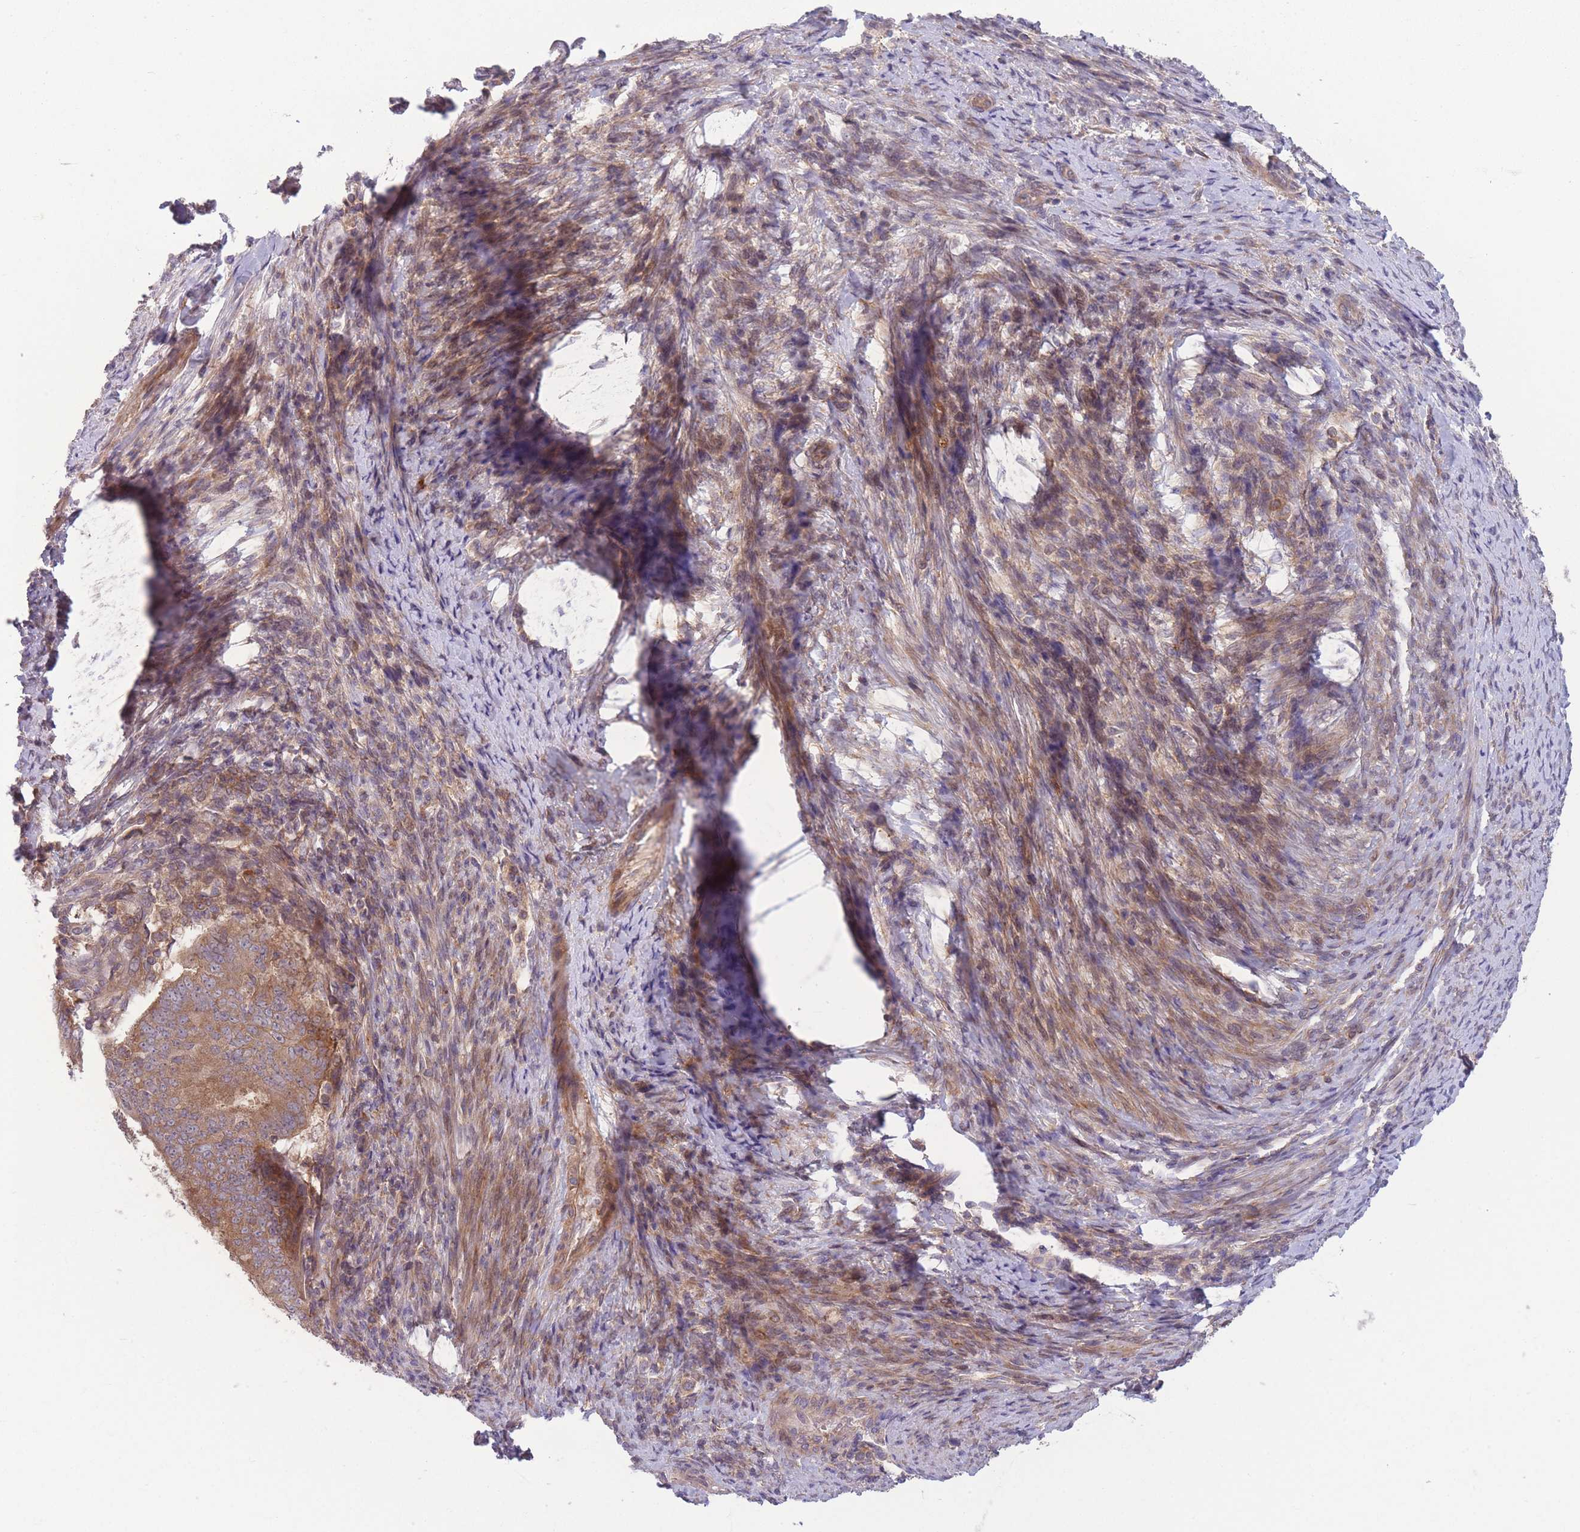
{"staining": {"intensity": "moderate", "quantity": ">75%", "location": "cytoplasmic/membranous"}, "tissue": "endometrial cancer", "cell_type": "Tumor cells", "image_type": "cancer", "snomed": [{"axis": "morphology", "description": "Adenocarcinoma, NOS"}, {"axis": "topography", "description": "Endometrium"}], "caption": "A high-resolution image shows IHC staining of endometrial adenocarcinoma, which shows moderate cytoplasmic/membranous positivity in approximately >75% of tumor cells.", "gene": "PFDN6", "patient": {"sex": "female", "age": 70}}